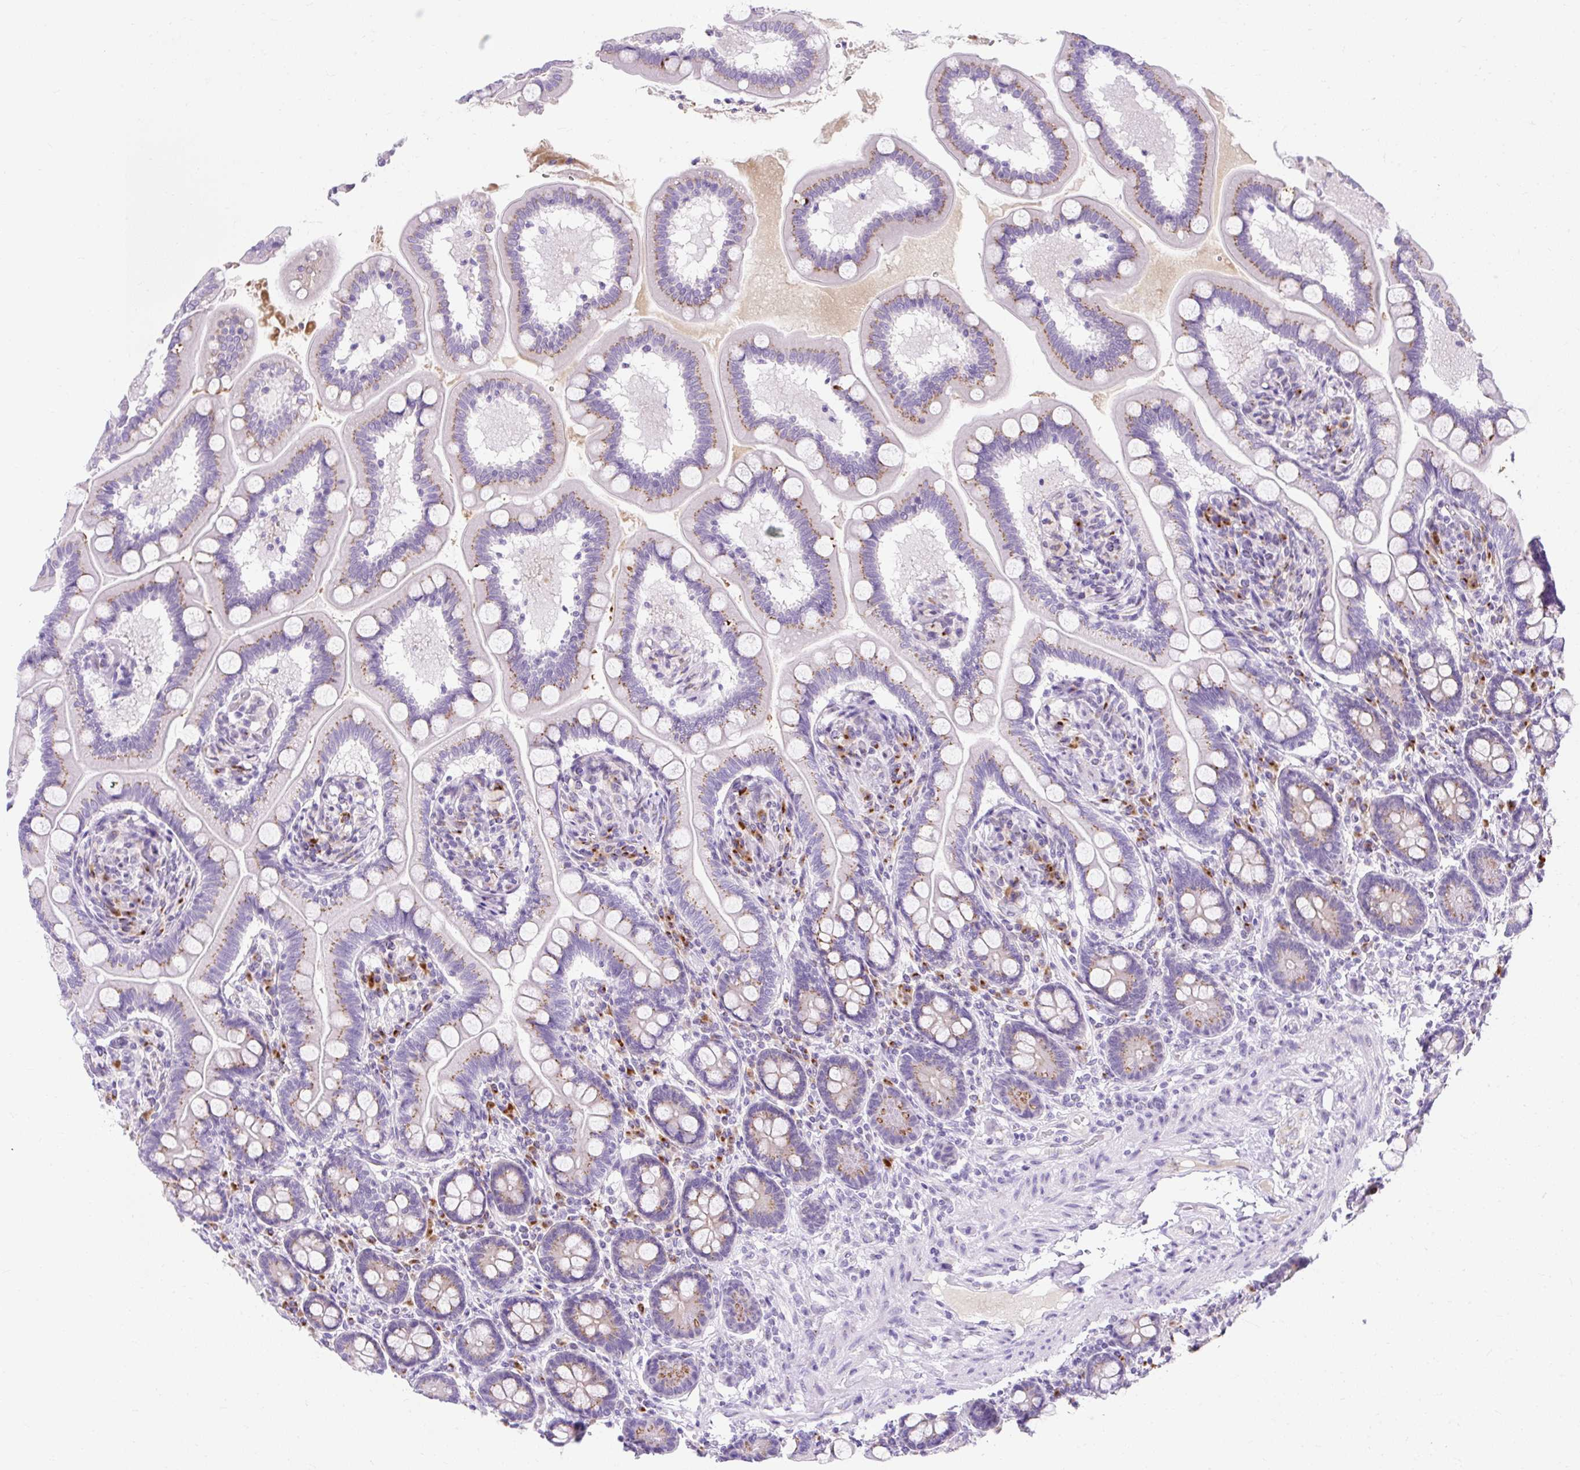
{"staining": {"intensity": "strong", "quantity": "25%-75%", "location": "cytoplasmic/membranous"}, "tissue": "small intestine", "cell_type": "Glandular cells", "image_type": "normal", "snomed": [{"axis": "morphology", "description": "Normal tissue, NOS"}, {"axis": "topography", "description": "Small intestine"}], "caption": "High-power microscopy captured an IHC histopathology image of normal small intestine, revealing strong cytoplasmic/membranous expression in about 25%-75% of glandular cells.", "gene": "GOLGA8A", "patient": {"sex": "female", "age": 64}}